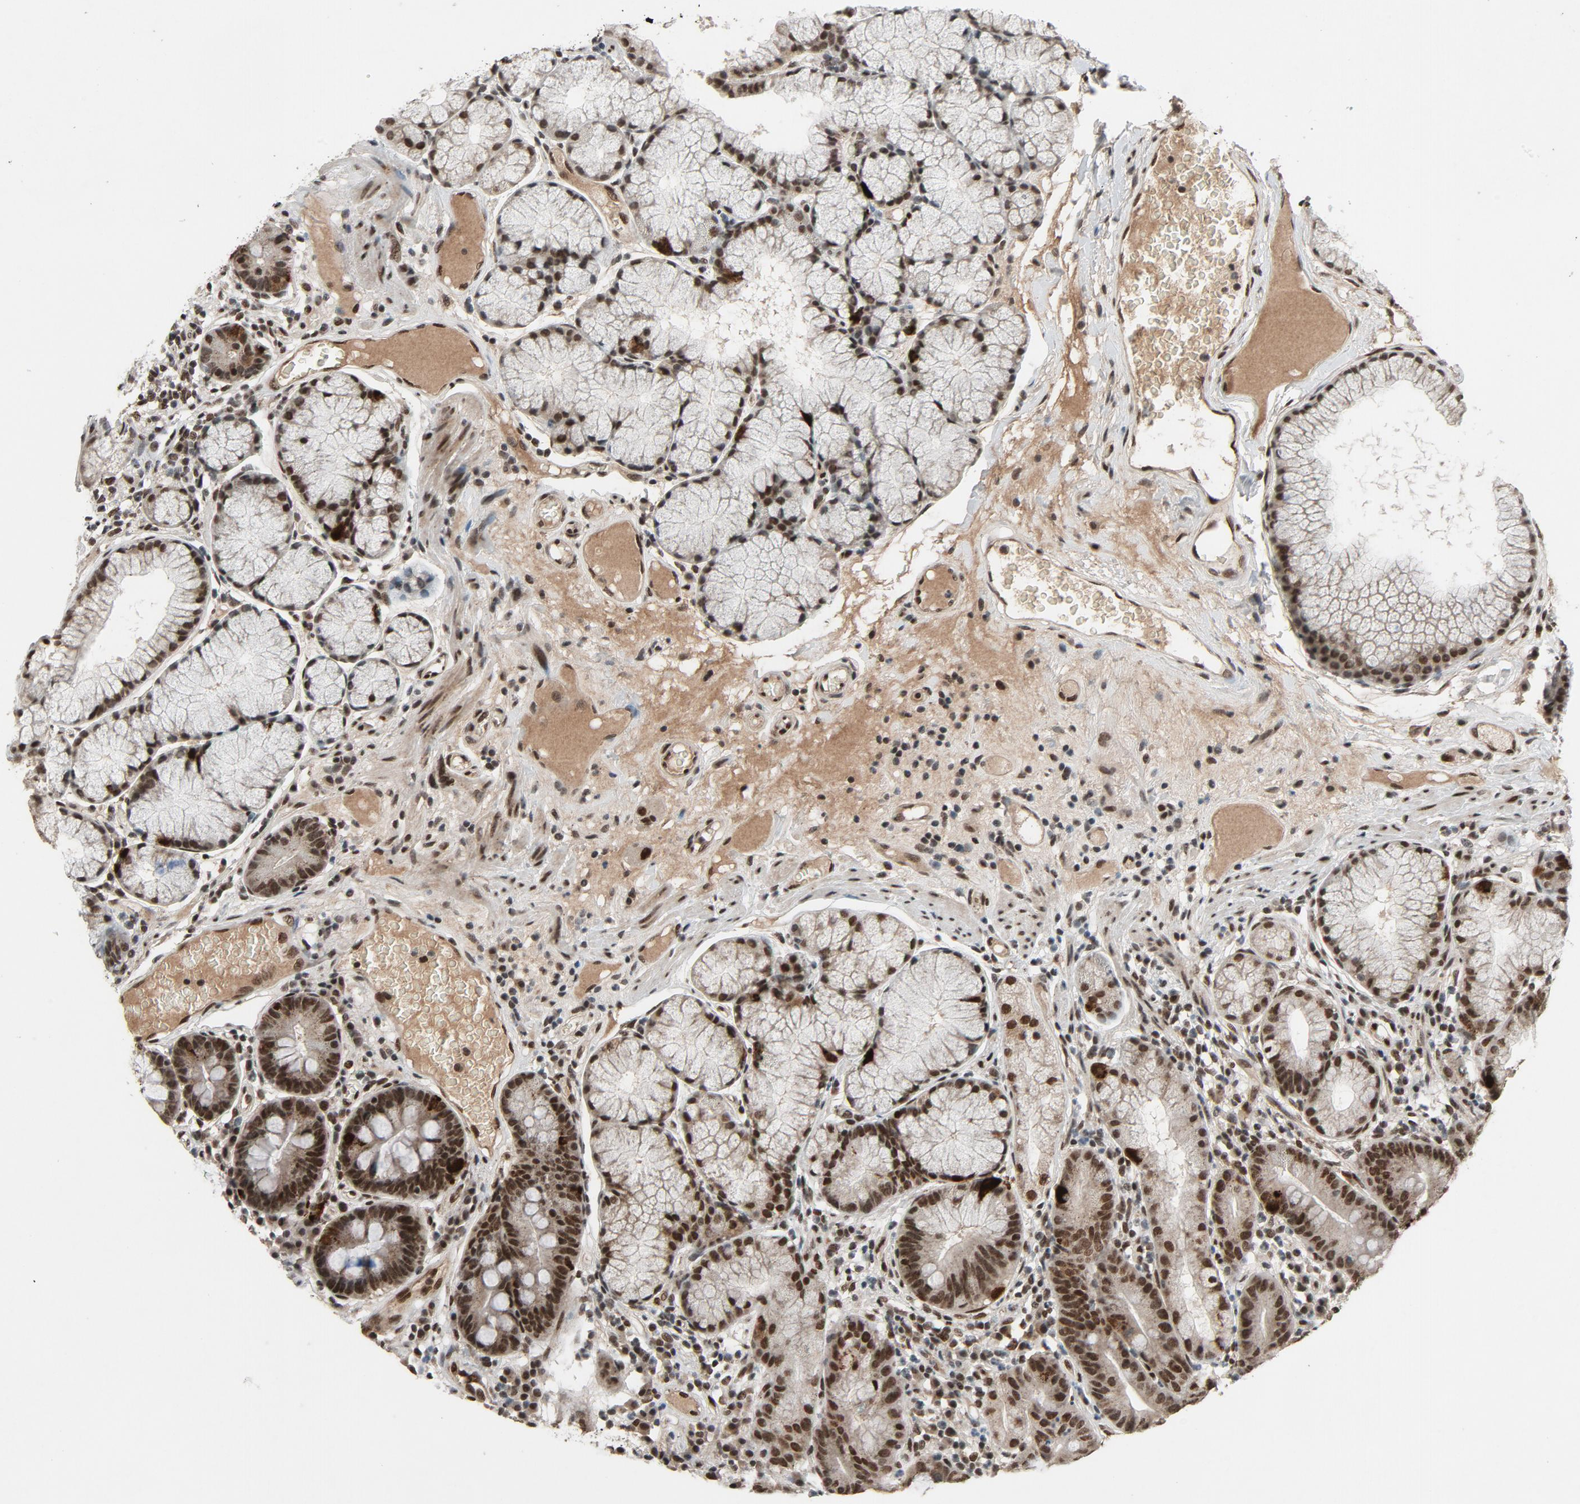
{"staining": {"intensity": "strong", "quantity": ">75%", "location": "nuclear"}, "tissue": "duodenum", "cell_type": "Glandular cells", "image_type": "normal", "snomed": [{"axis": "morphology", "description": "Normal tissue, NOS"}, {"axis": "topography", "description": "Duodenum"}], "caption": "A high-resolution micrograph shows IHC staining of unremarkable duodenum, which reveals strong nuclear positivity in approximately >75% of glandular cells. (DAB IHC, brown staining for protein, blue staining for nuclei).", "gene": "SMARCD1", "patient": {"sex": "male", "age": 50}}